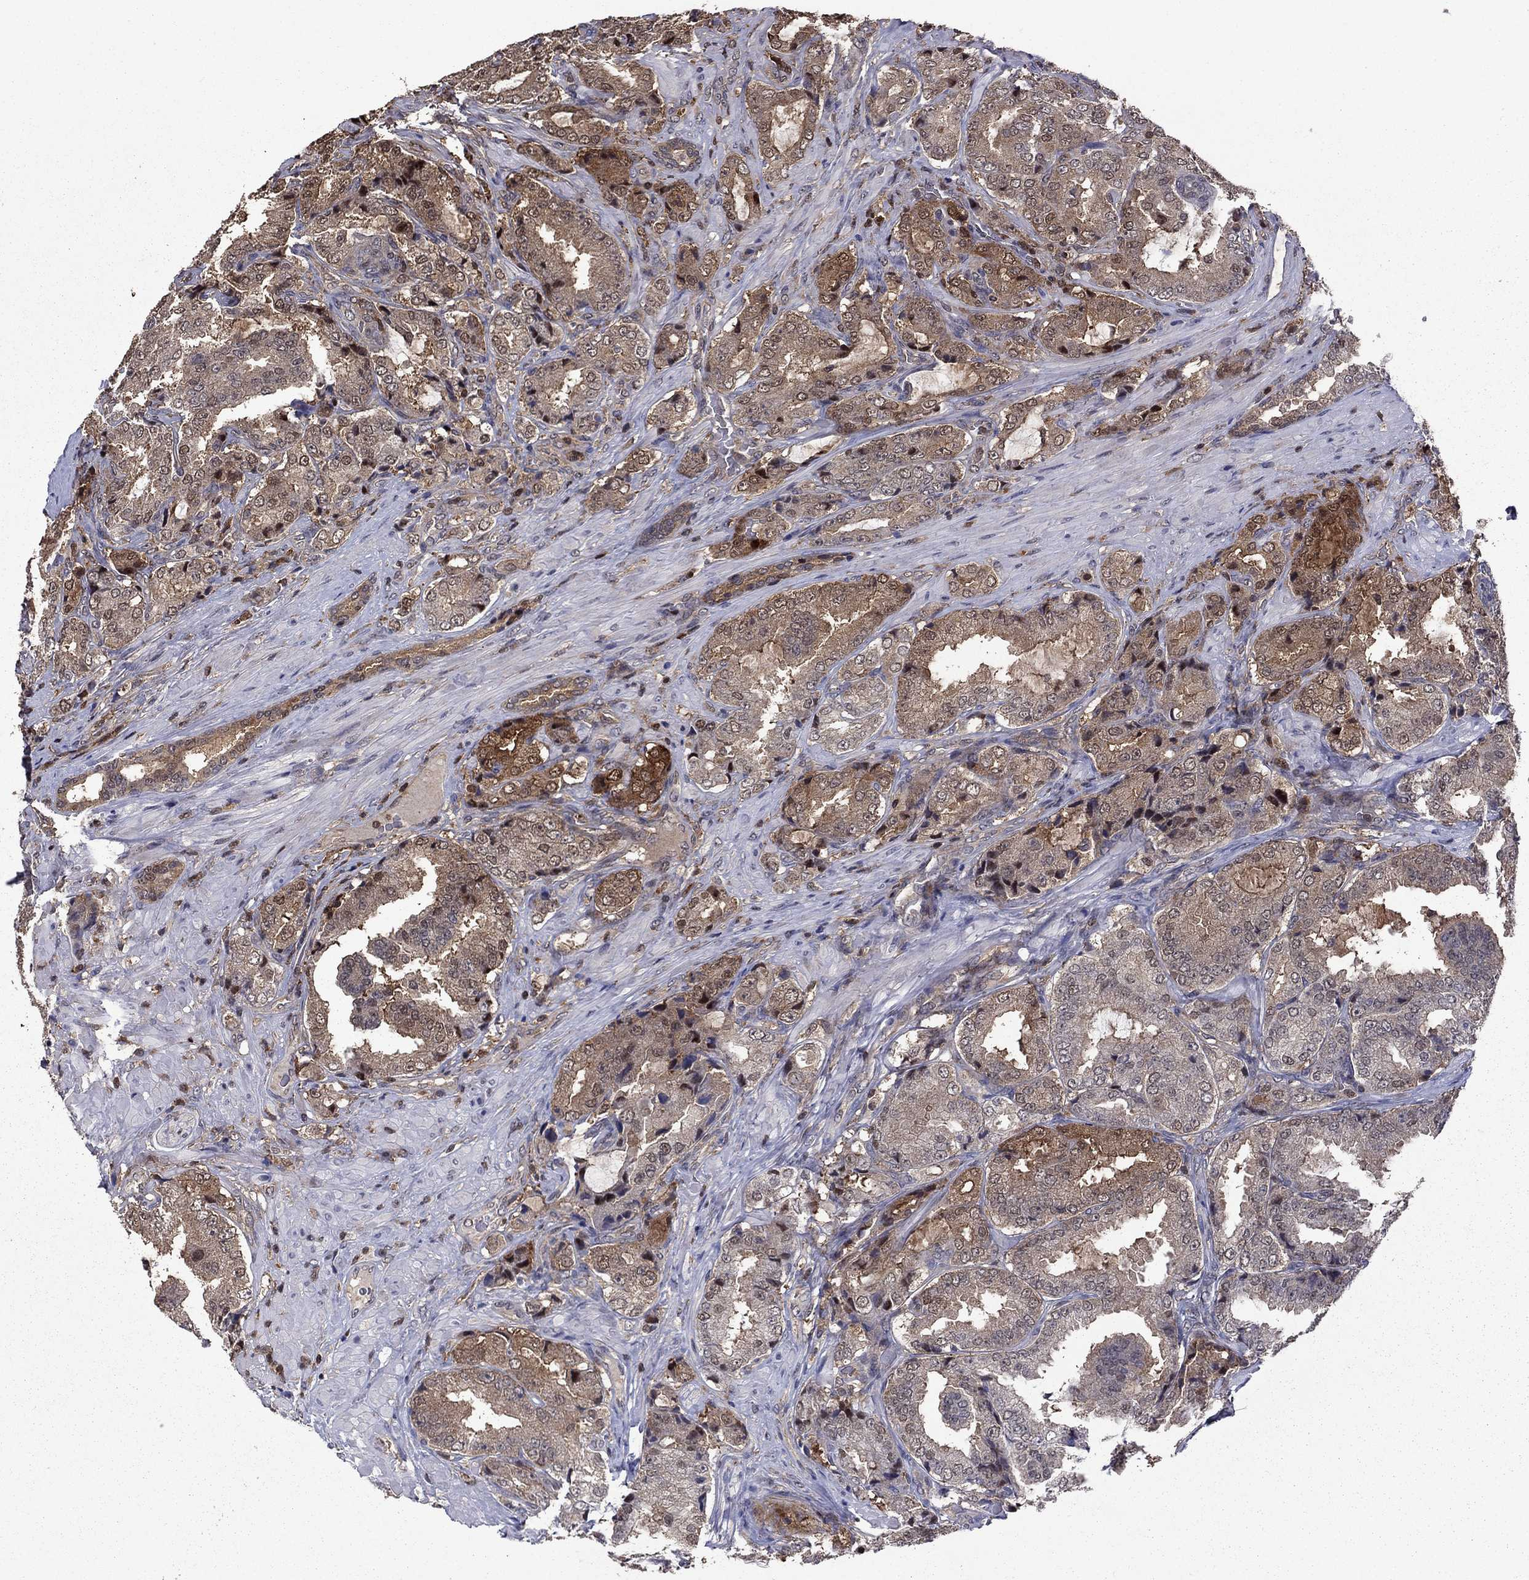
{"staining": {"intensity": "weak", "quantity": ">75%", "location": "cytoplasmic/membranous"}, "tissue": "prostate cancer", "cell_type": "Tumor cells", "image_type": "cancer", "snomed": [{"axis": "morphology", "description": "Adenocarcinoma, NOS"}, {"axis": "topography", "description": "Prostate"}], "caption": "Protein expression analysis of human adenocarcinoma (prostate) reveals weak cytoplasmic/membranous positivity in approximately >75% of tumor cells. The staining was performed using DAB to visualize the protein expression in brown, while the nuclei were stained in blue with hematoxylin (Magnification: 20x).", "gene": "APPBP2", "patient": {"sex": "male", "age": 65}}